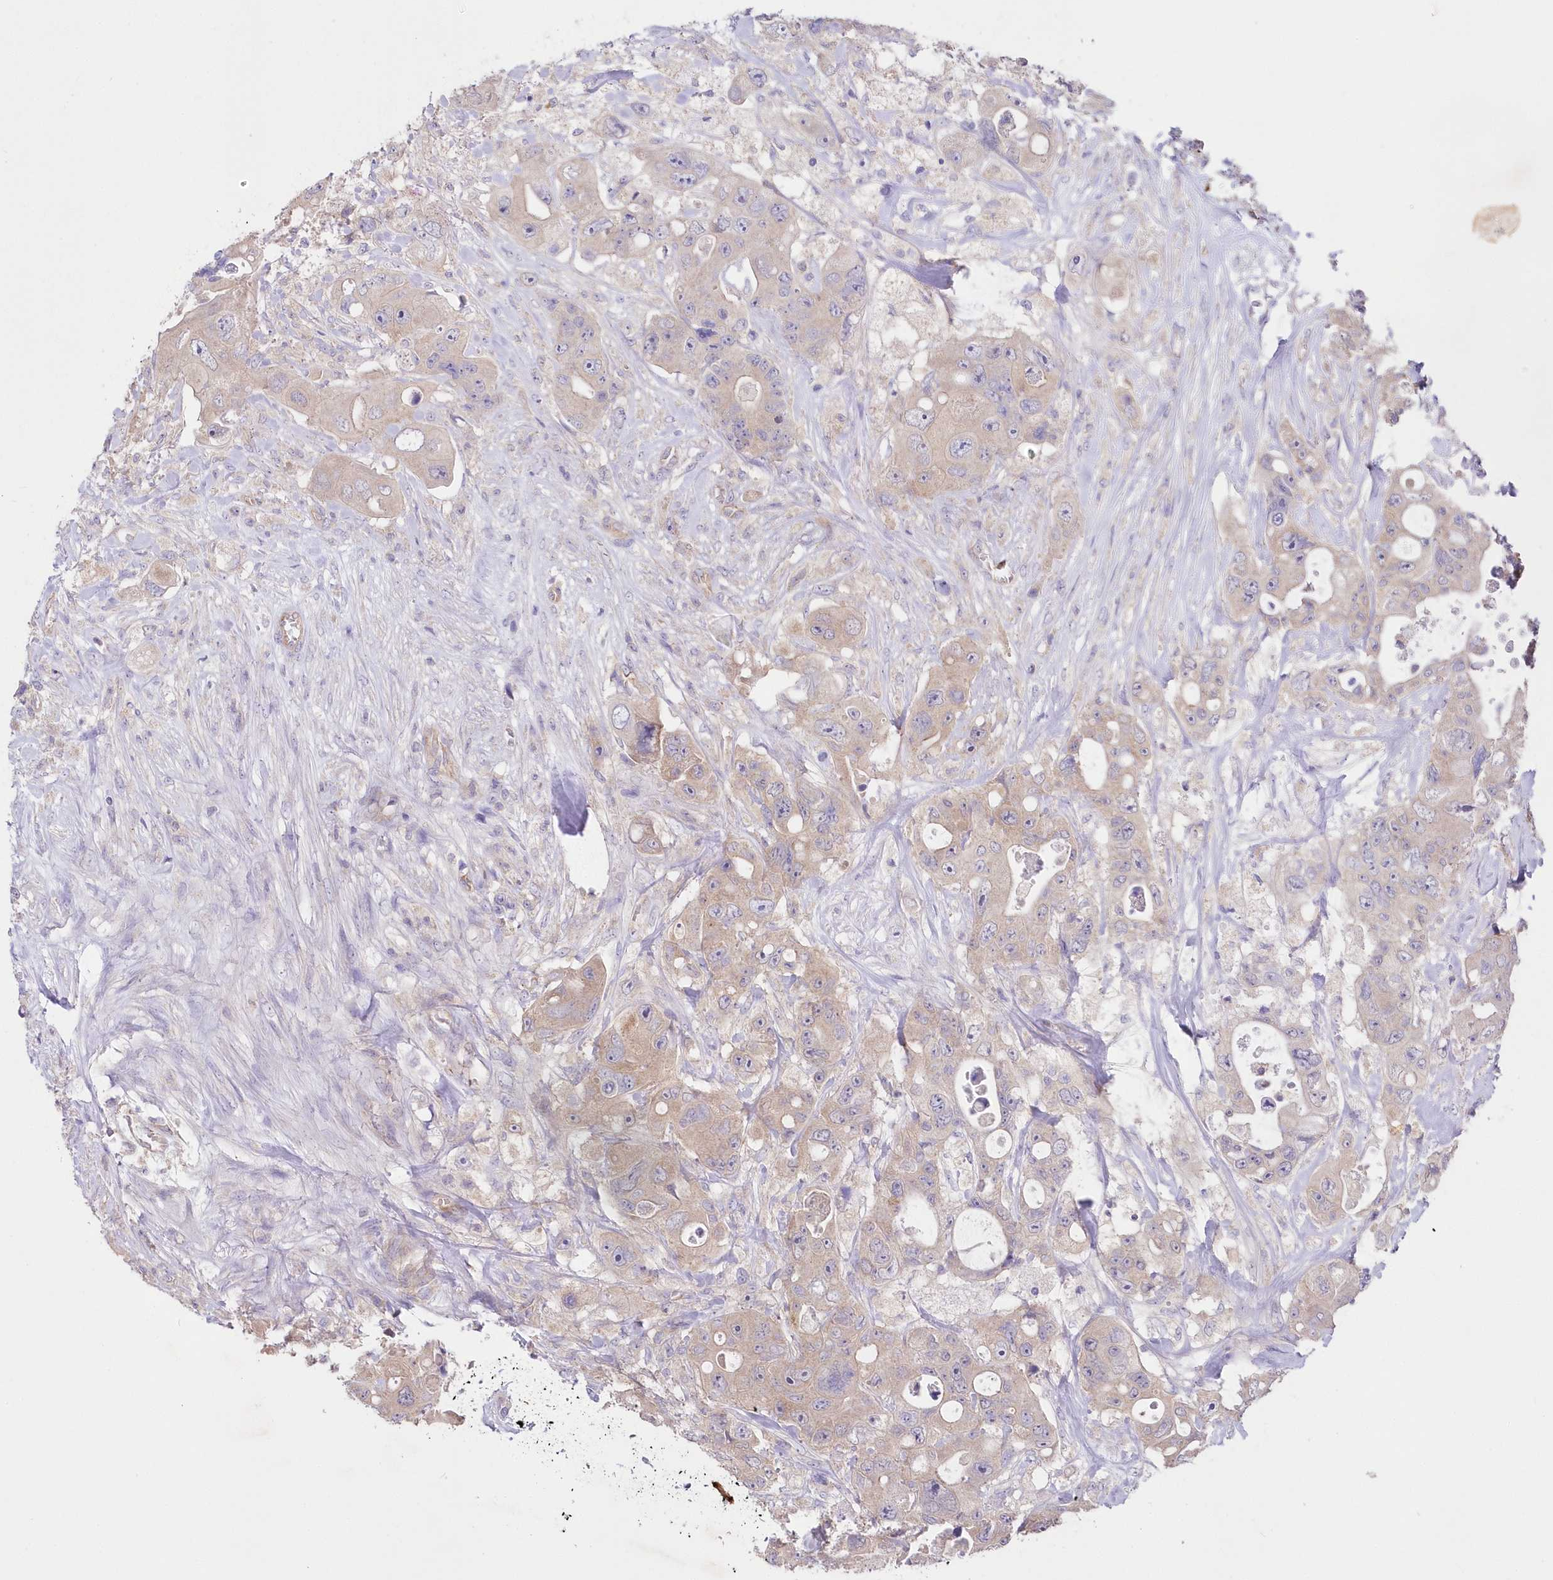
{"staining": {"intensity": "weak", "quantity": "<25%", "location": "cytoplasmic/membranous"}, "tissue": "colorectal cancer", "cell_type": "Tumor cells", "image_type": "cancer", "snomed": [{"axis": "morphology", "description": "Adenocarcinoma, NOS"}, {"axis": "topography", "description": "Colon"}], "caption": "Immunohistochemical staining of adenocarcinoma (colorectal) displays no significant positivity in tumor cells.", "gene": "ITSN2", "patient": {"sex": "female", "age": 46}}